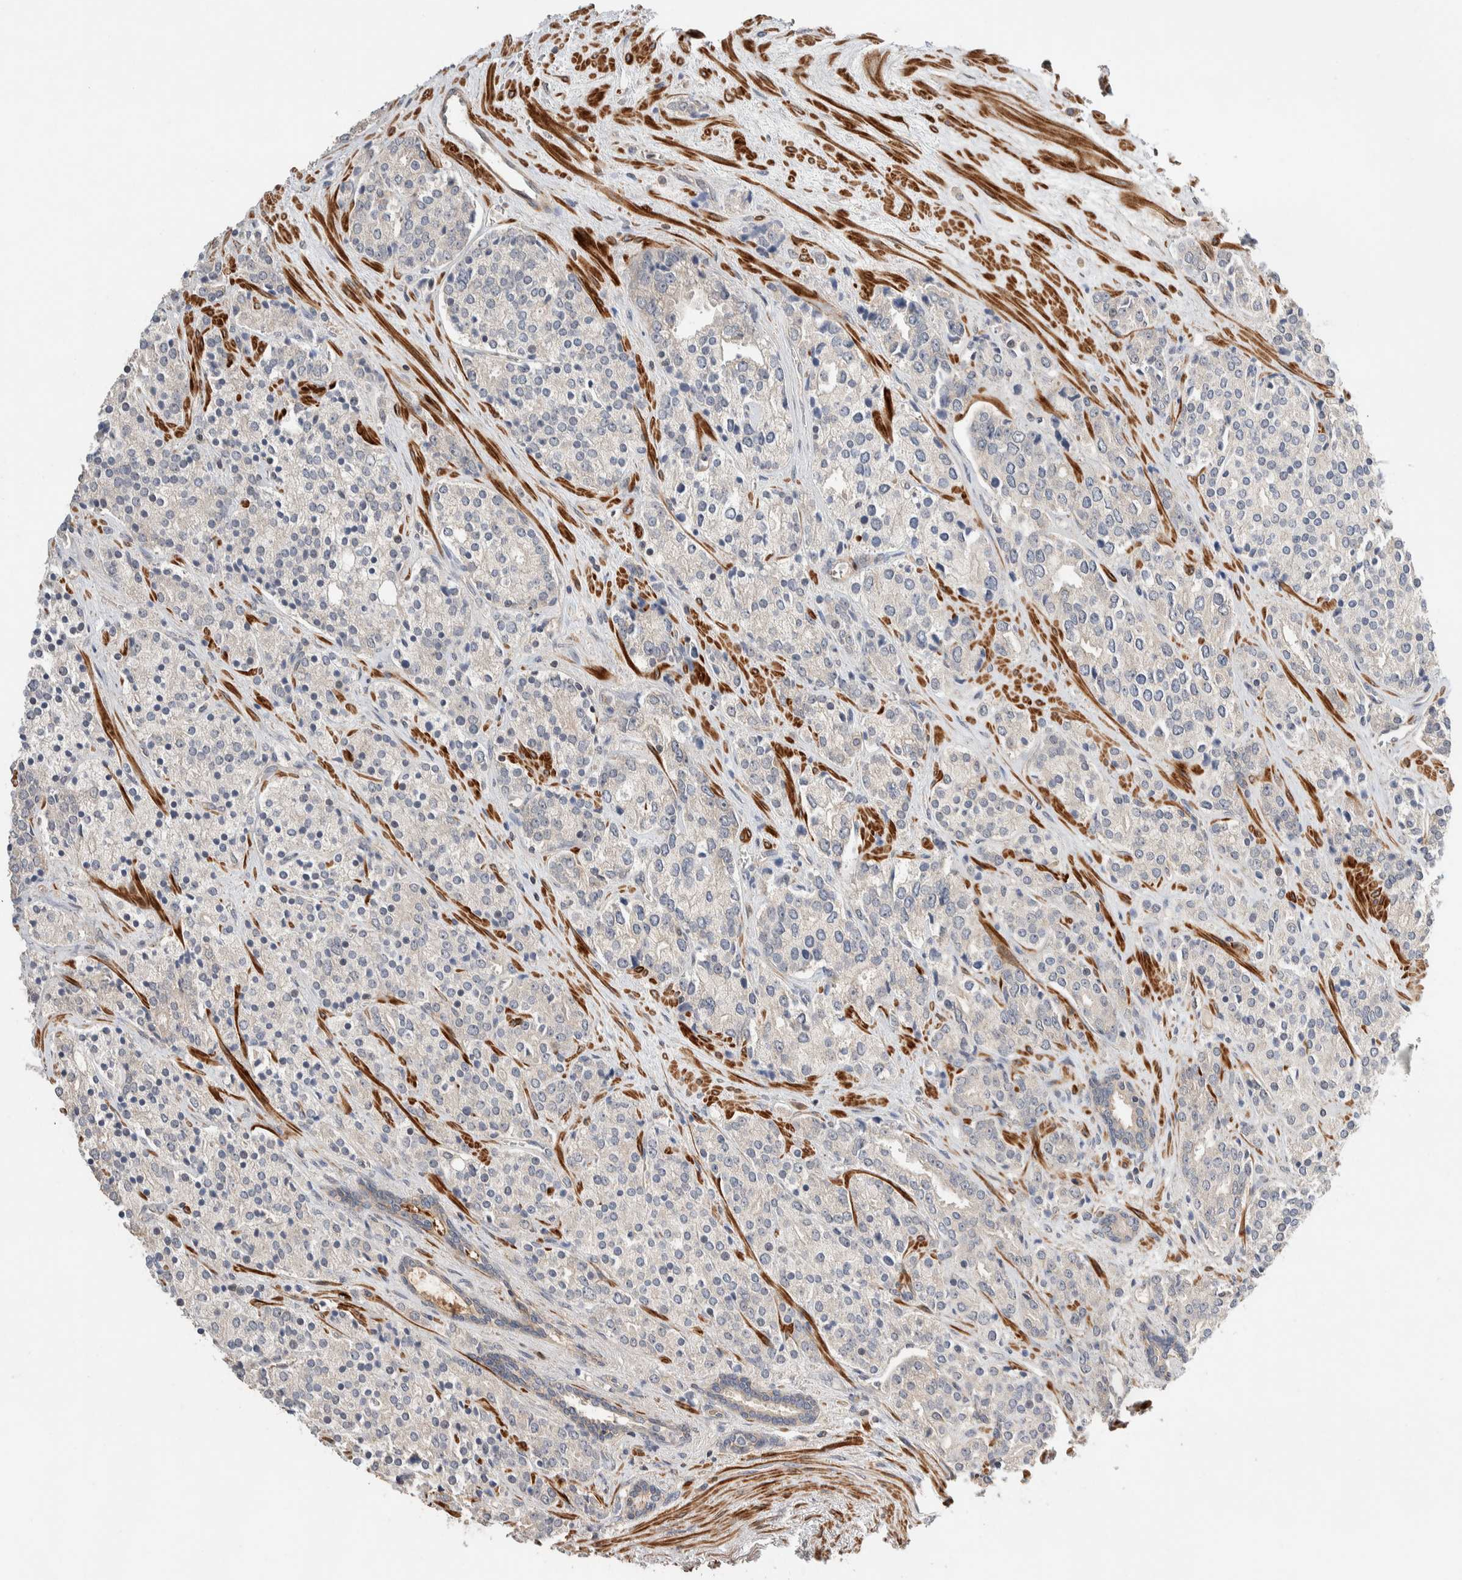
{"staining": {"intensity": "negative", "quantity": "none", "location": "none"}, "tissue": "prostate cancer", "cell_type": "Tumor cells", "image_type": "cancer", "snomed": [{"axis": "morphology", "description": "Adenocarcinoma, High grade"}, {"axis": "topography", "description": "Prostate"}], "caption": "Tumor cells show no significant staining in high-grade adenocarcinoma (prostate). The staining is performed using DAB brown chromogen with nuclei counter-stained in using hematoxylin.", "gene": "WDR91", "patient": {"sex": "male", "age": 71}}